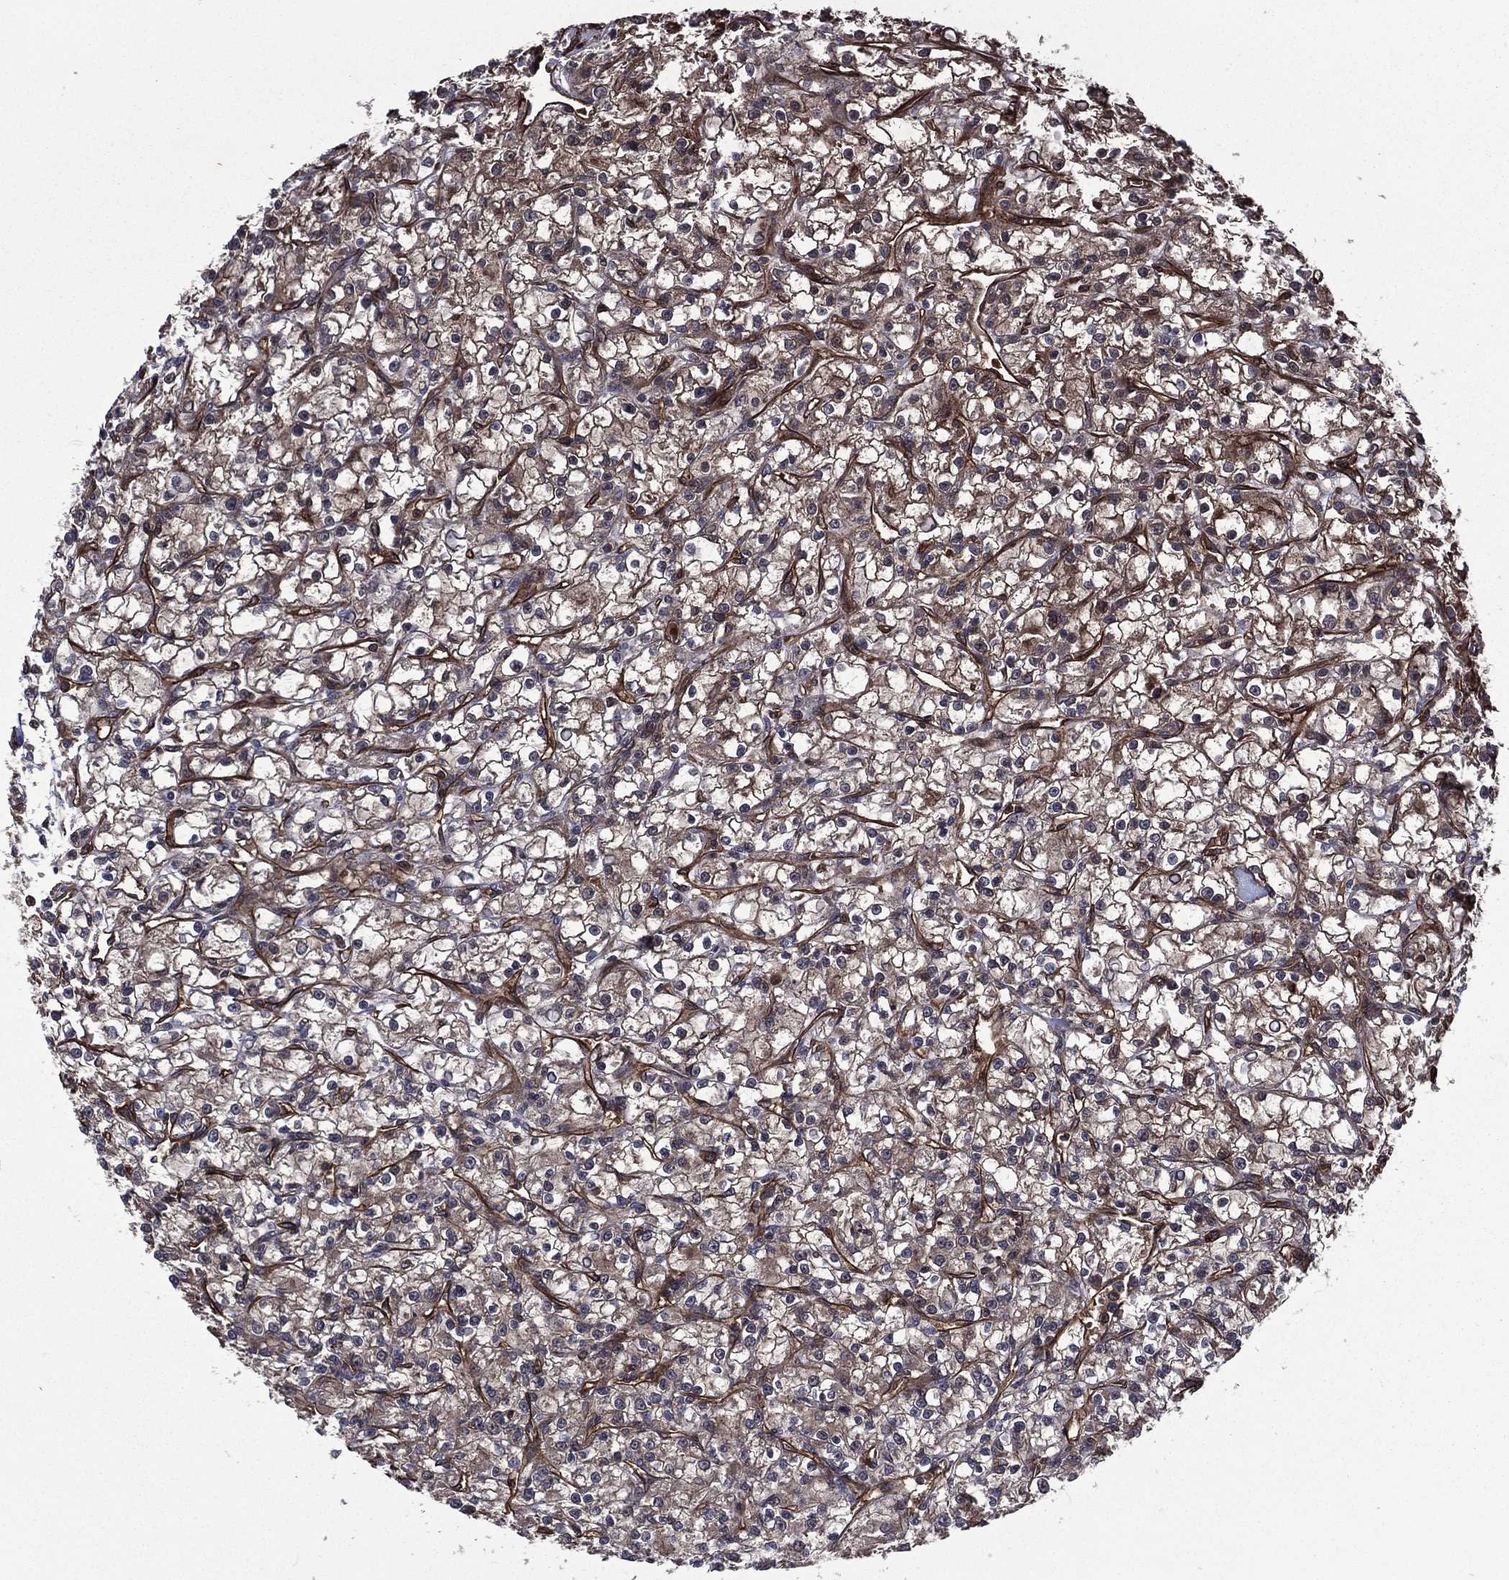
{"staining": {"intensity": "weak", "quantity": "25%-75%", "location": "cytoplasmic/membranous"}, "tissue": "renal cancer", "cell_type": "Tumor cells", "image_type": "cancer", "snomed": [{"axis": "morphology", "description": "Adenocarcinoma, NOS"}, {"axis": "topography", "description": "Kidney"}], "caption": "Renal cancer was stained to show a protein in brown. There is low levels of weak cytoplasmic/membranous staining in about 25%-75% of tumor cells.", "gene": "PLPP3", "patient": {"sex": "female", "age": 59}}